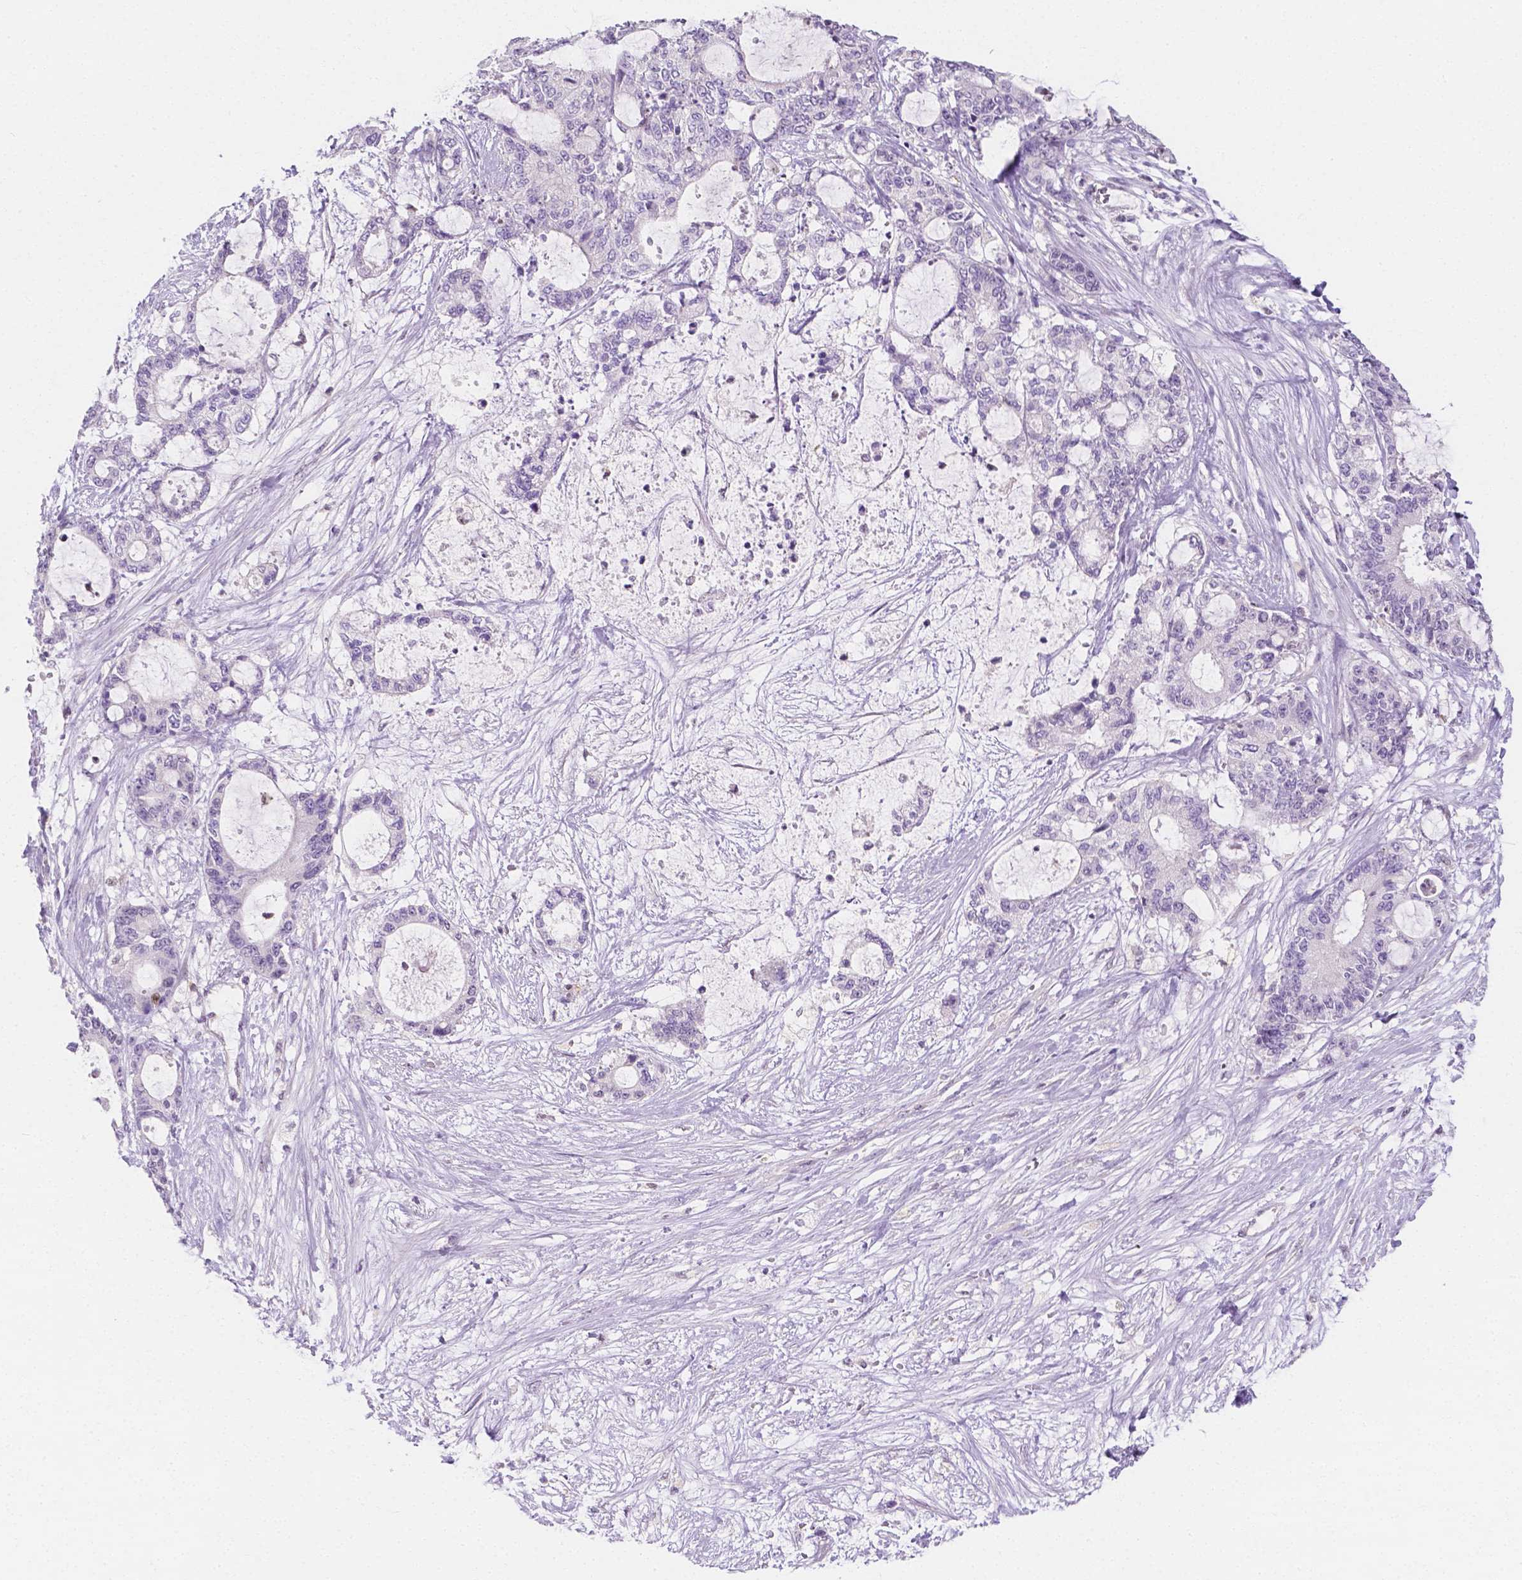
{"staining": {"intensity": "negative", "quantity": "none", "location": "none"}, "tissue": "liver cancer", "cell_type": "Tumor cells", "image_type": "cancer", "snomed": [{"axis": "morphology", "description": "Normal tissue, NOS"}, {"axis": "morphology", "description": "Cholangiocarcinoma"}, {"axis": "topography", "description": "Liver"}, {"axis": "topography", "description": "Peripheral nerve tissue"}], "caption": "There is no significant positivity in tumor cells of liver cancer. Brightfield microscopy of immunohistochemistry (IHC) stained with DAB (3,3'-diaminobenzidine) (brown) and hematoxylin (blue), captured at high magnification.", "gene": "SGTB", "patient": {"sex": "female", "age": 73}}